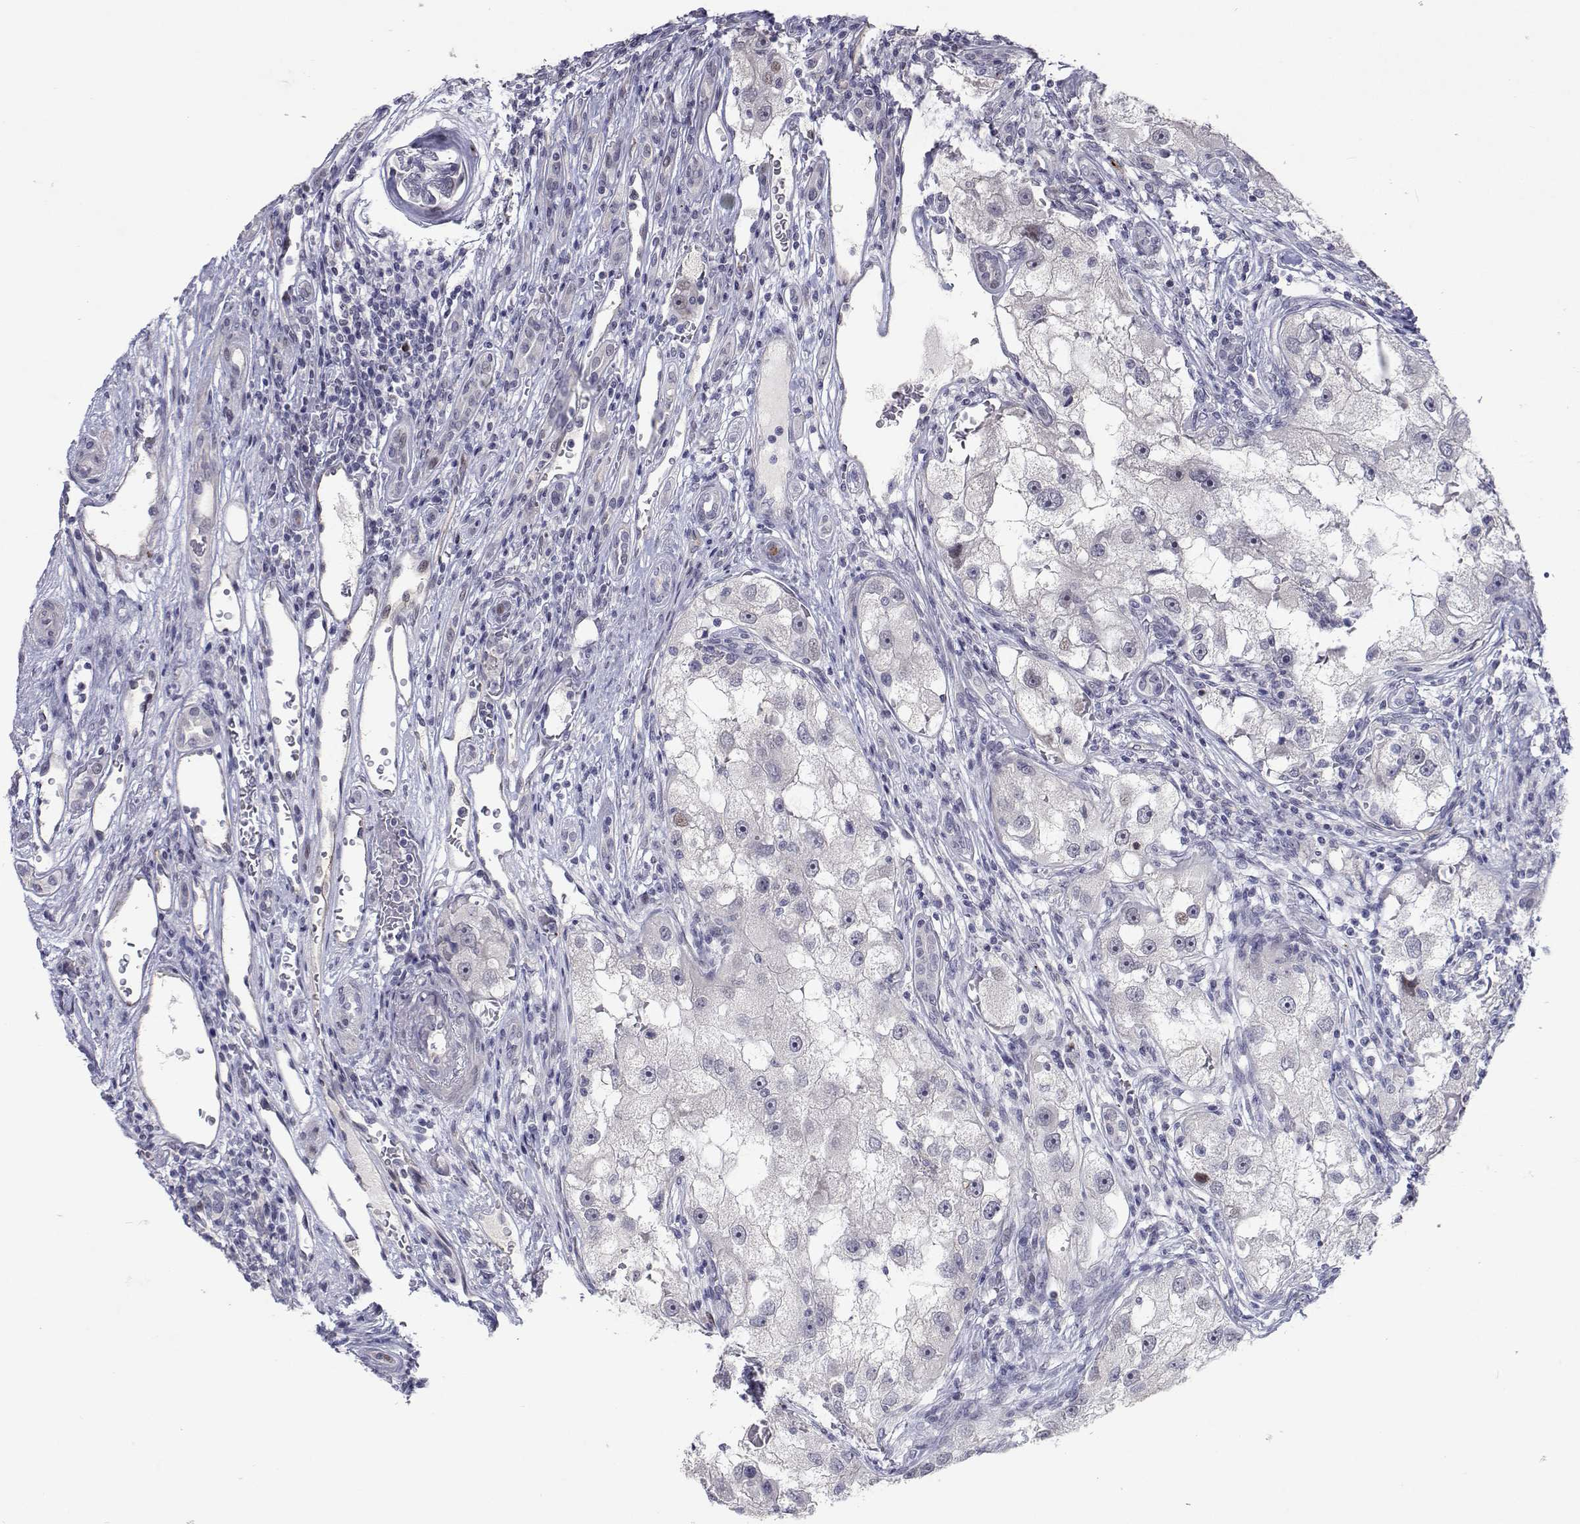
{"staining": {"intensity": "negative", "quantity": "none", "location": "none"}, "tissue": "renal cancer", "cell_type": "Tumor cells", "image_type": "cancer", "snomed": [{"axis": "morphology", "description": "Adenocarcinoma, NOS"}, {"axis": "topography", "description": "Kidney"}], "caption": "This is an immunohistochemistry (IHC) photomicrograph of human renal cancer. There is no staining in tumor cells.", "gene": "RBPJL", "patient": {"sex": "male", "age": 63}}